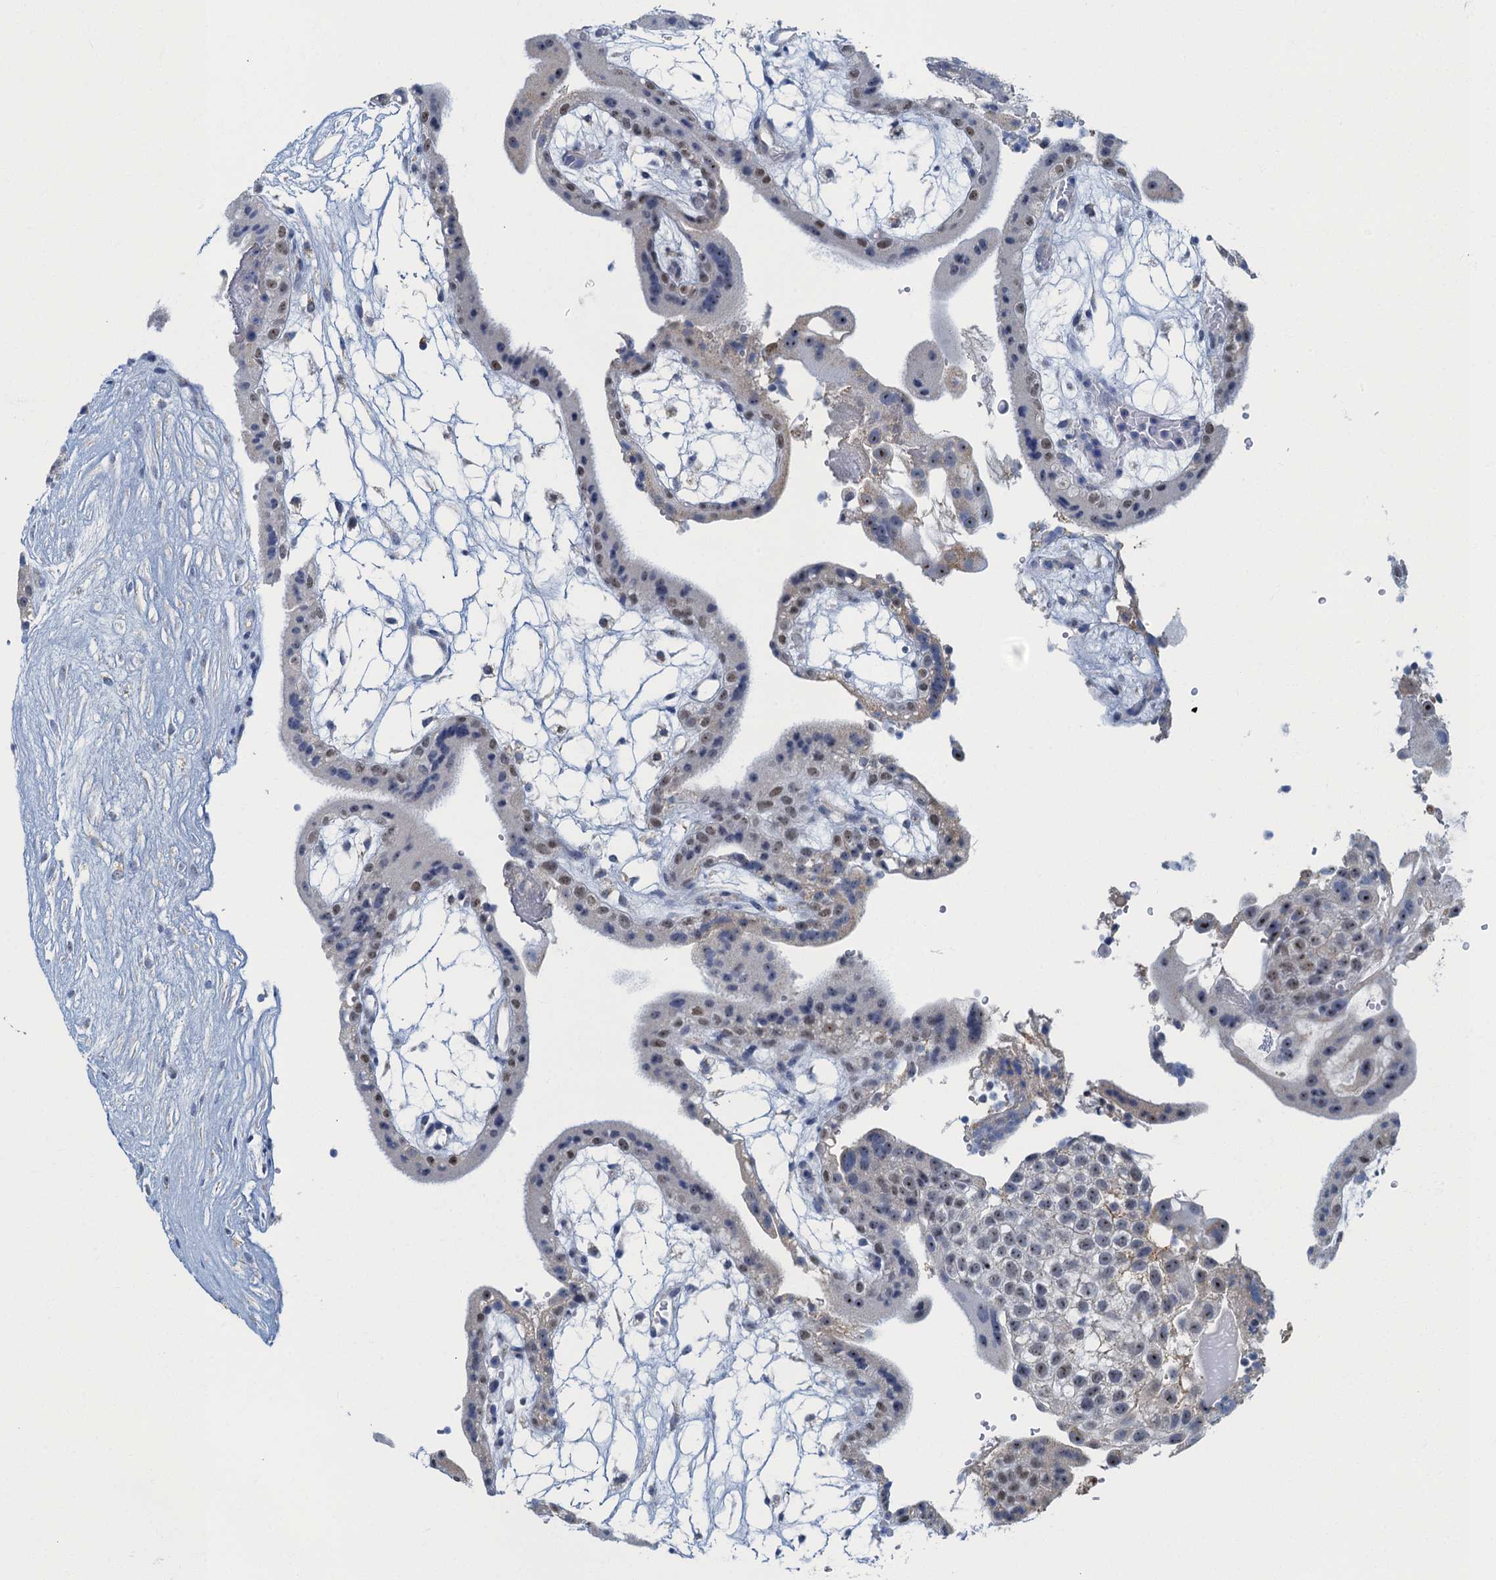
{"staining": {"intensity": "weak", "quantity": "25%-75%", "location": "nuclear"}, "tissue": "placenta", "cell_type": "Trophoblastic cells", "image_type": "normal", "snomed": [{"axis": "morphology", "description": "Normal tissue, NOS"}, {"axis": "topography", "description": "Placenta"}], "caption": "Trophoblastic cells demonstrate low levels of weak nuclear positivity in about 25%-75% of cells in unremarkable human placenta. (DAB (3,3'-diaminobenzidine) = brown stain, brightfield microscopy at high magnification).", "gene": "RAD9B", "patient": {"sex": "female", "age": 18}}